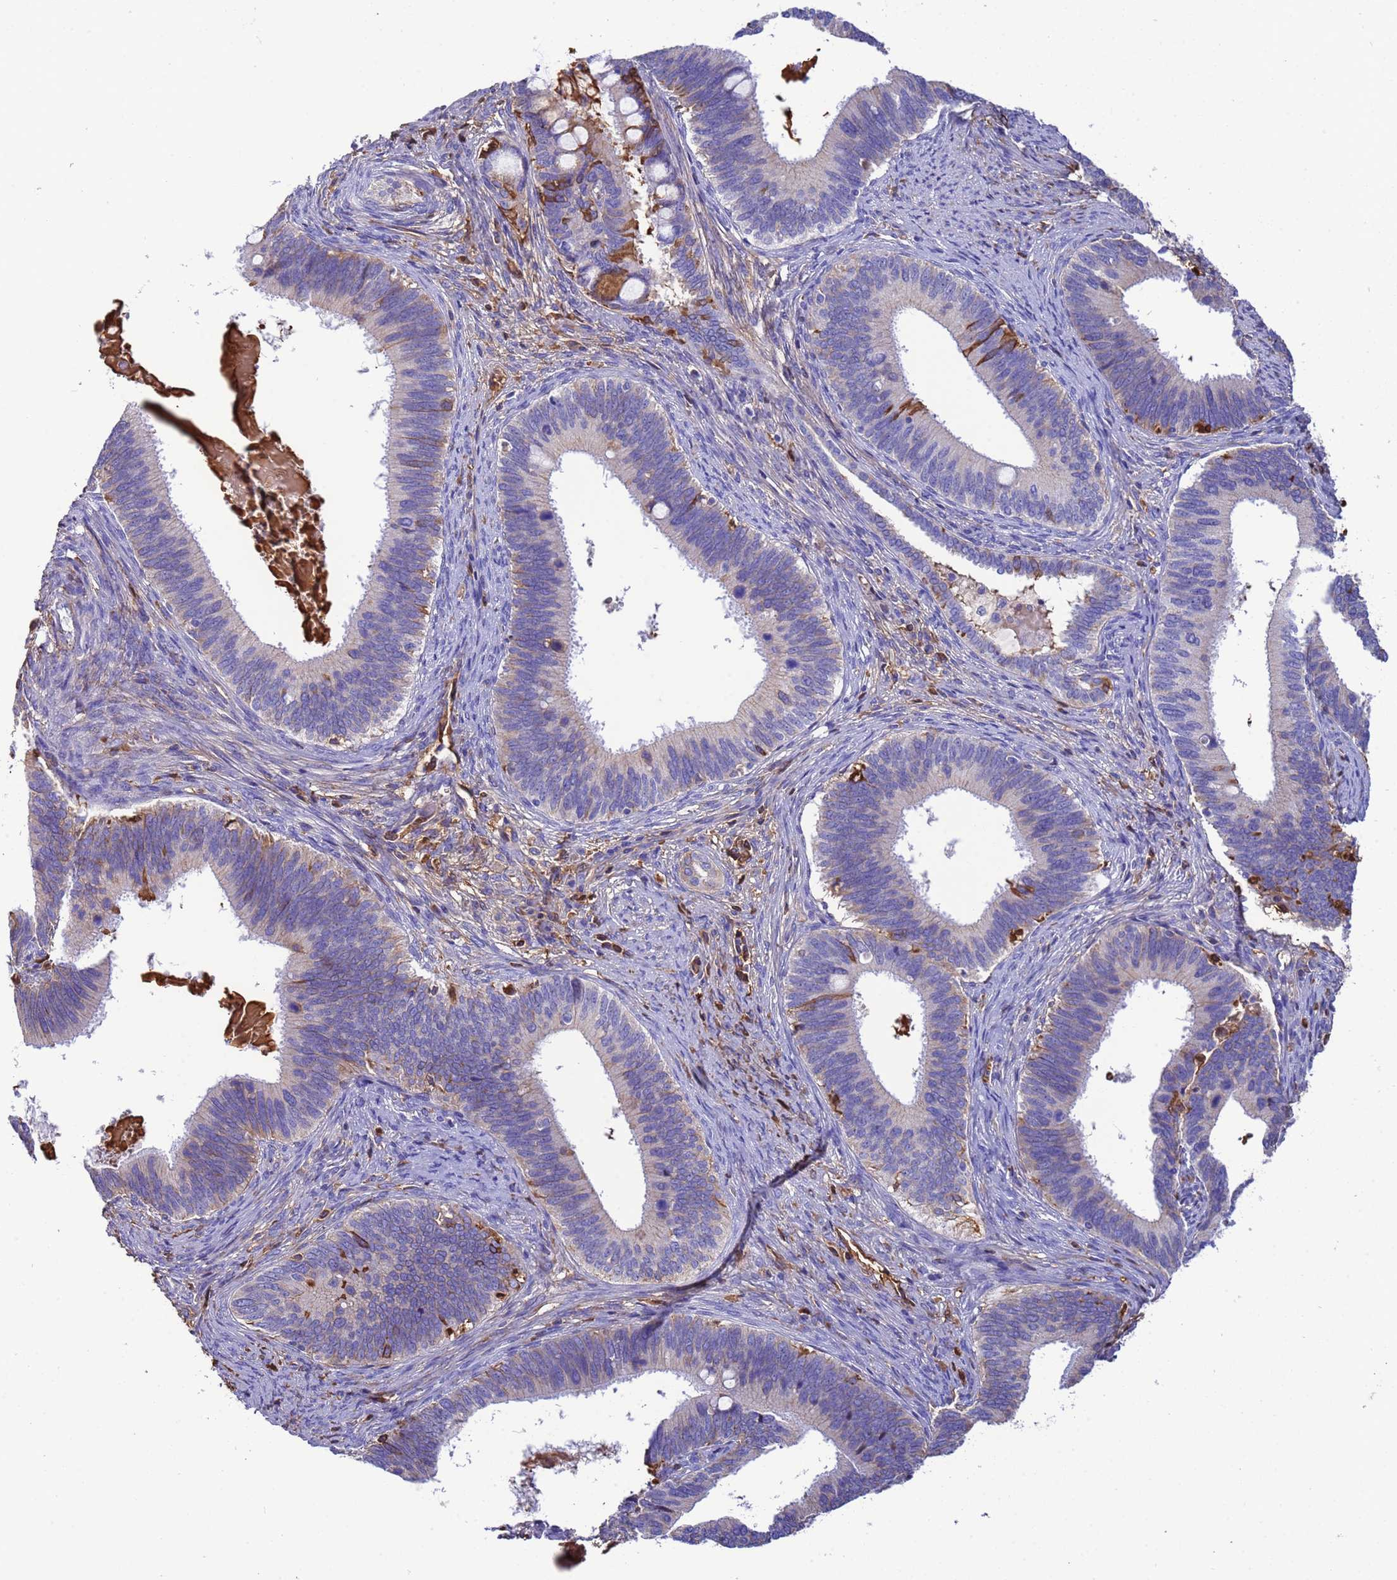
{"staining": {"intensity": "moderate", "quantity": "<25%", "location": "cytoplasmic/membranous"}, "tissue": "cervical cancer", "cell_type": "Tumor cells", "image_type": "cancer", "snomed": [{"axis": "morphology", "description": "Adenocarcinoma, NOS"}, {"axis": "topography", "description": "Cervix"}], "caption": "Adenocarcinoma (cervical) was stained to show a protein in brown. There is low levels of moderate cytoplasmic/membranous positivity in approximately <25% of tumor cells.", "gene": "H1-7", "patient": {"sex": "female", "age": 42}}